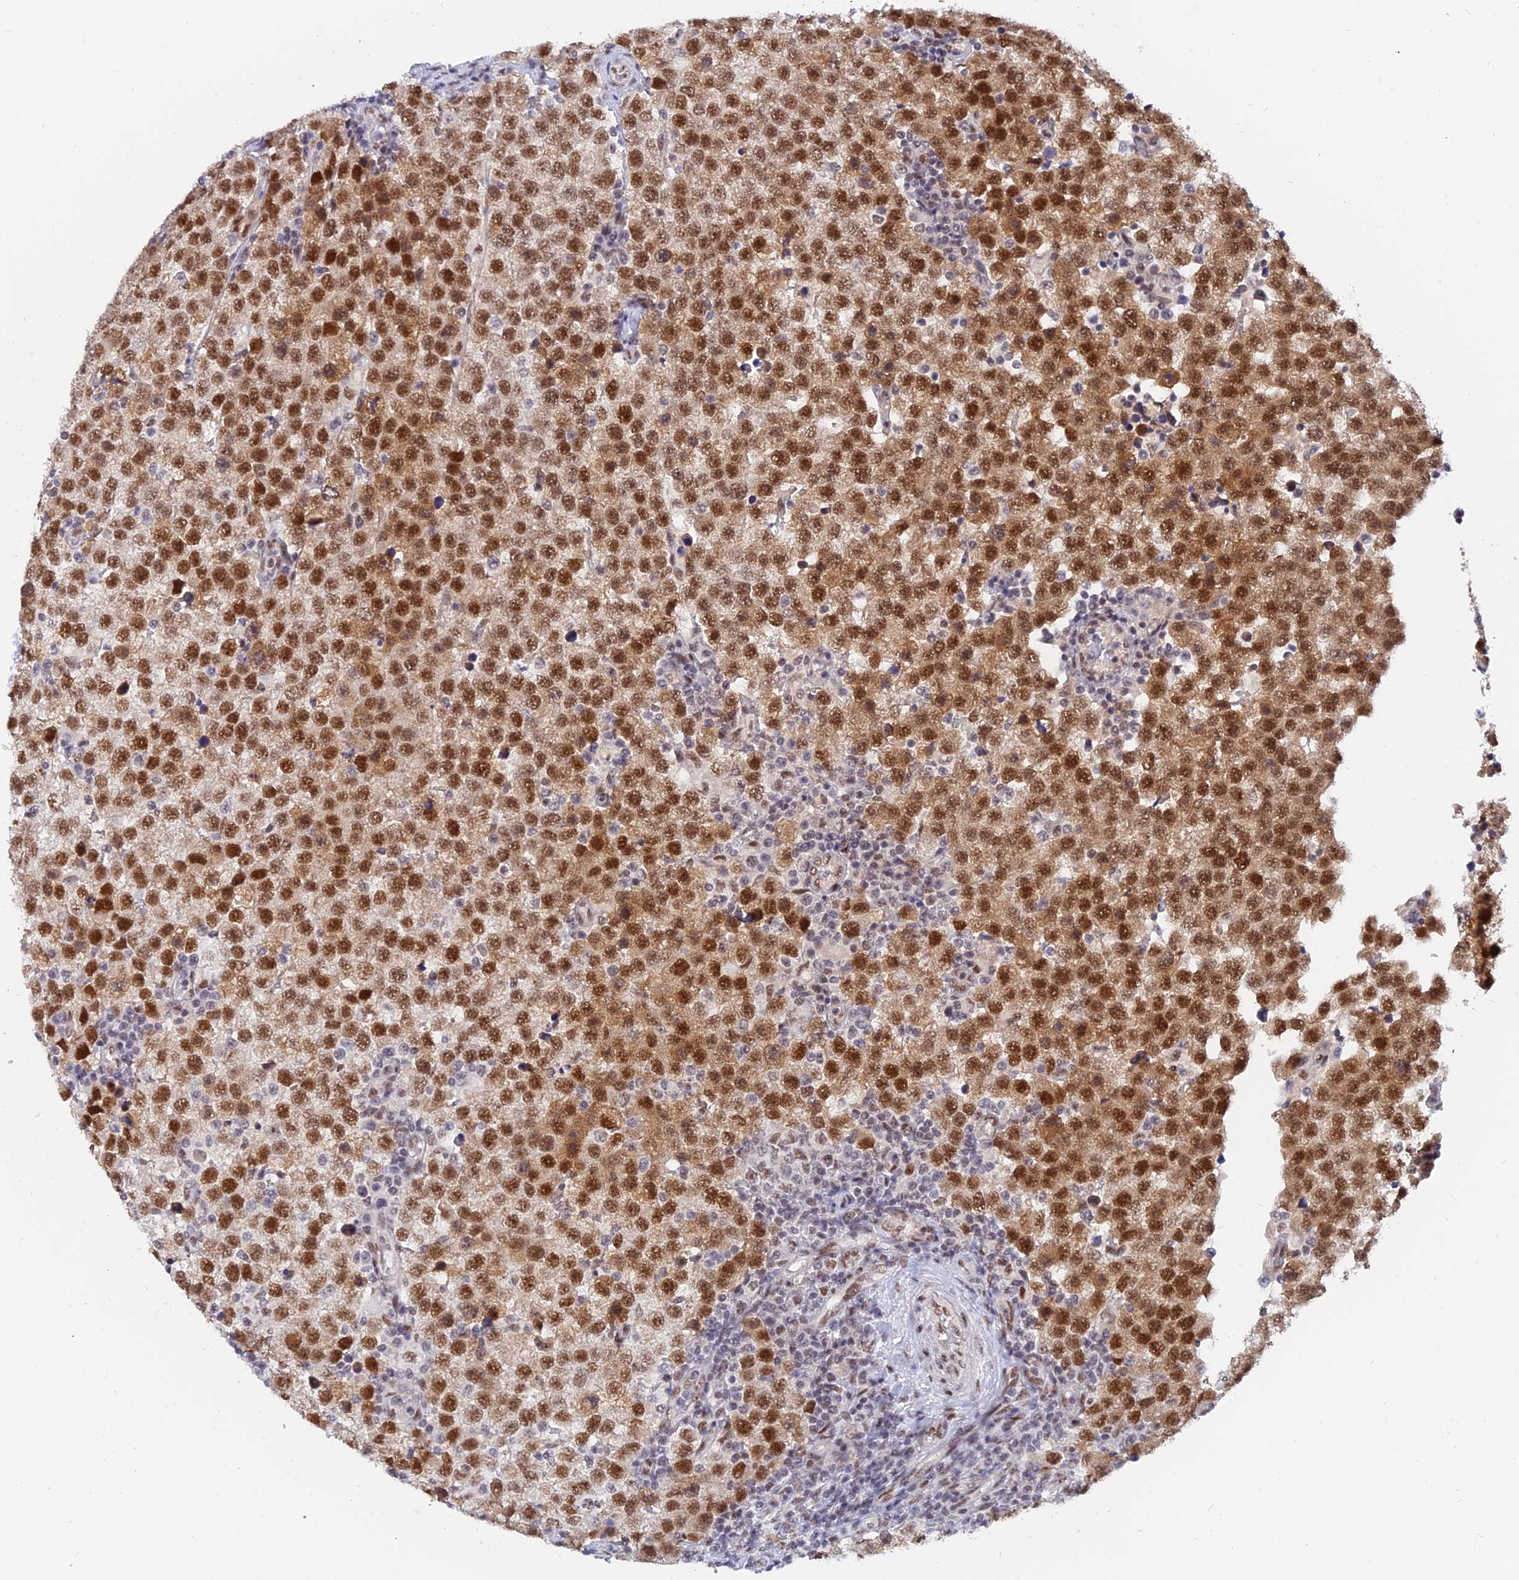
{"staining": {"intensity": "moderate", "quantity": ">75%", "location": "nuclear"}, "tissue": "testis cancer", "cell_type": "Tumor cells", "image_type": "cancer", "snomed": [{"axis": "morphology", "description": "Seminoma, NOS"}, {"axis": "topography", "description": "Testis"}], "caption": "An image of human testis cancer stained for a protein reveals moderate nuclear brown staining in tumor cells.", "gene": "DPY30", "patient": {"sex": "male", "age": 34}}